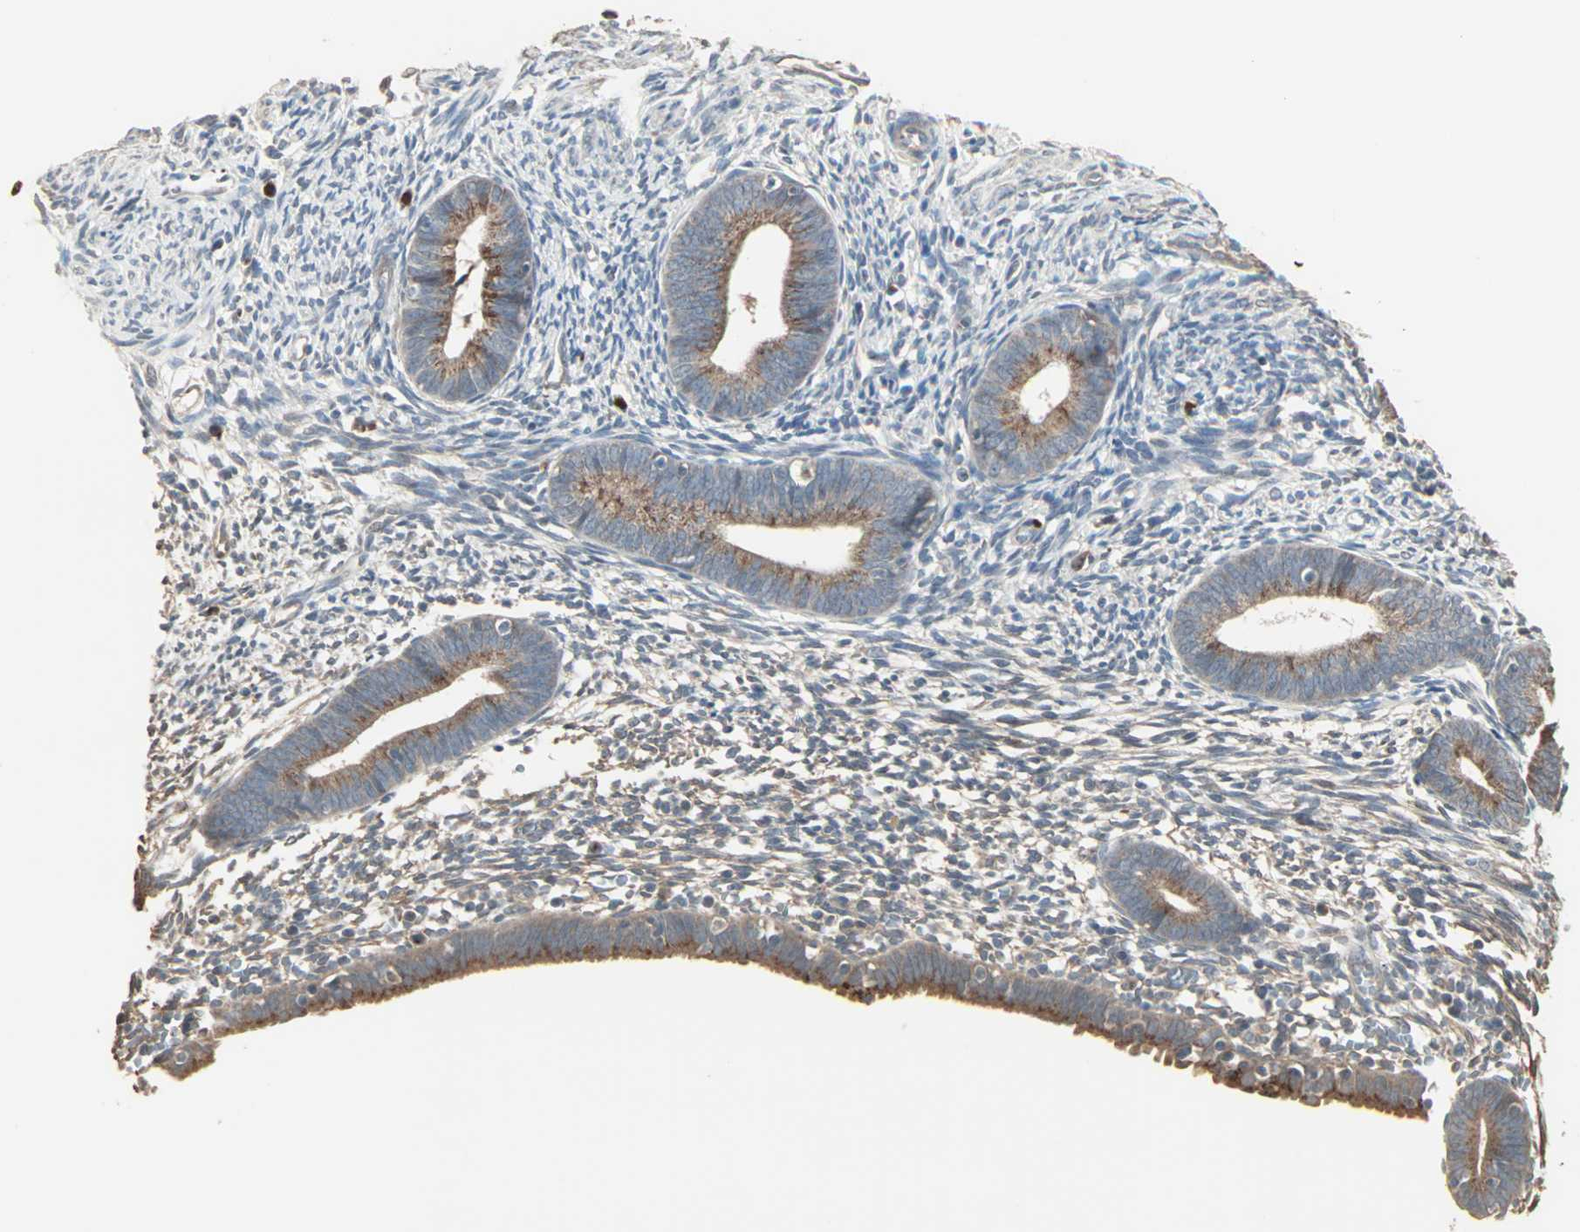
{"staining": {"intensity": "negative", "quantity": "none", "location": "none"}, "tissue": "endometrium", "cell_type": "Cells in endometrial stroma", "image_type": "normal", "snomed": [{"axis": "morphology", "description": "Normal tissue, NOS"}, {"axis": "morphology", "description": "Atrophy, NOS"}, {"axis": "topography", "description": "Uterus"}, {"axis": "topography", "description": "Endometrium"}], "caption": "IHC histopathology image of benign human endometrium stained for a protein (brown), which demonstrates no expression in cells in endometrial stroma. Brightfield microscopy of IHC stained with DAB (brown) and hematoxylin (blue), captured at high magnification.", "gene": "GALNT3", "patient": {"sex": "female", "age": 68}}